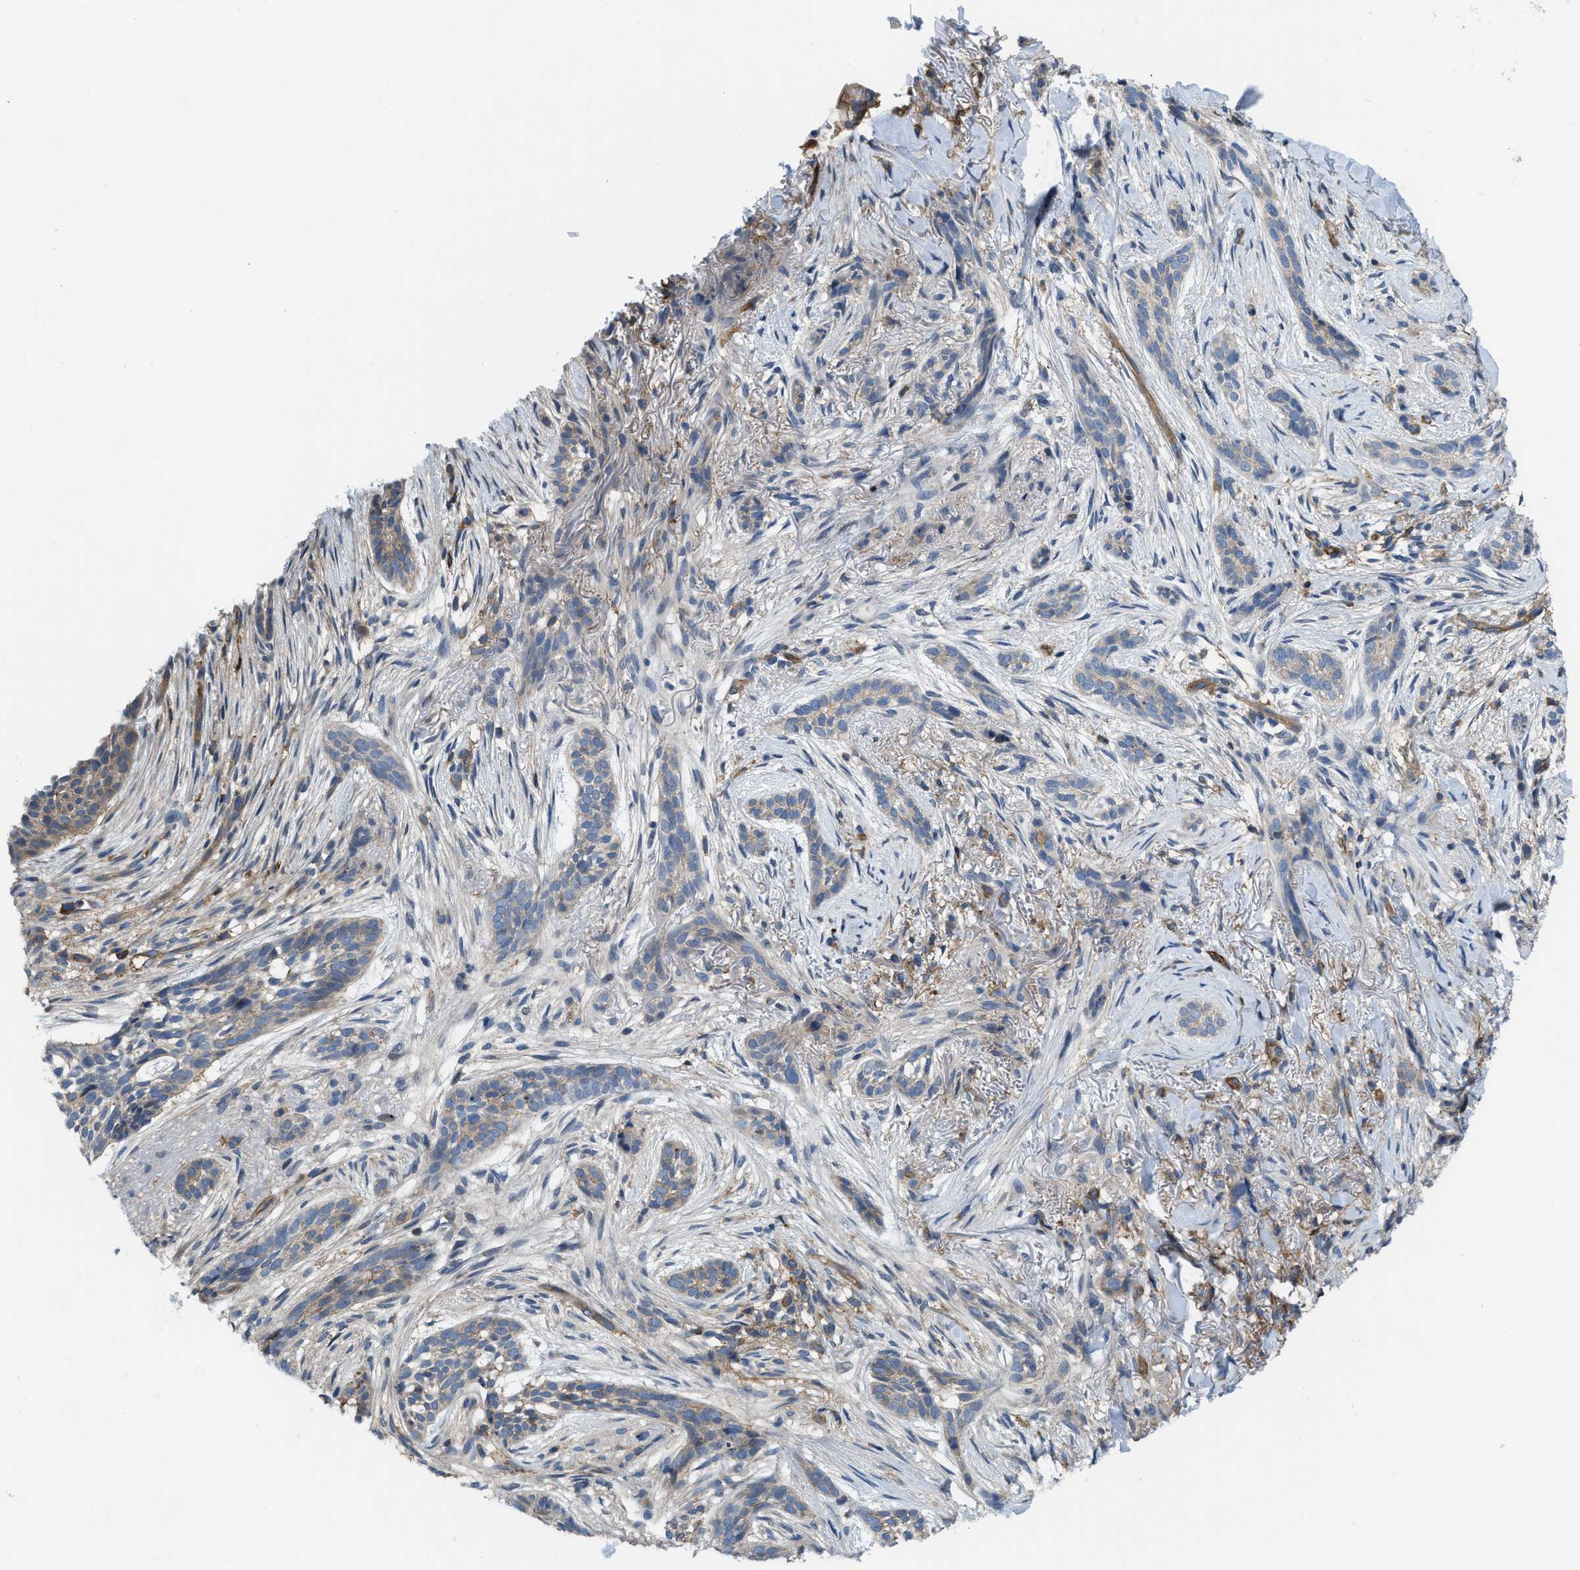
{"staining": {"intensity": "negative", "quantity": "none", "location": "none"}, "tissue": "skin cancer", "cell_type": "Tumor cells", "image_type": "cancer", "snomed": [{"axis": "morphology", "description": "Basal cell carcinoma"}, {"axis": "topography", "description": "Skin"}], "caption": "Human basal cell carcinoma (skin) stained for a protein using immunohistochemistry displays no staining in tumor cells.", "gene": "MYO18A", "patient": {"sex": "female", "age": 88}}